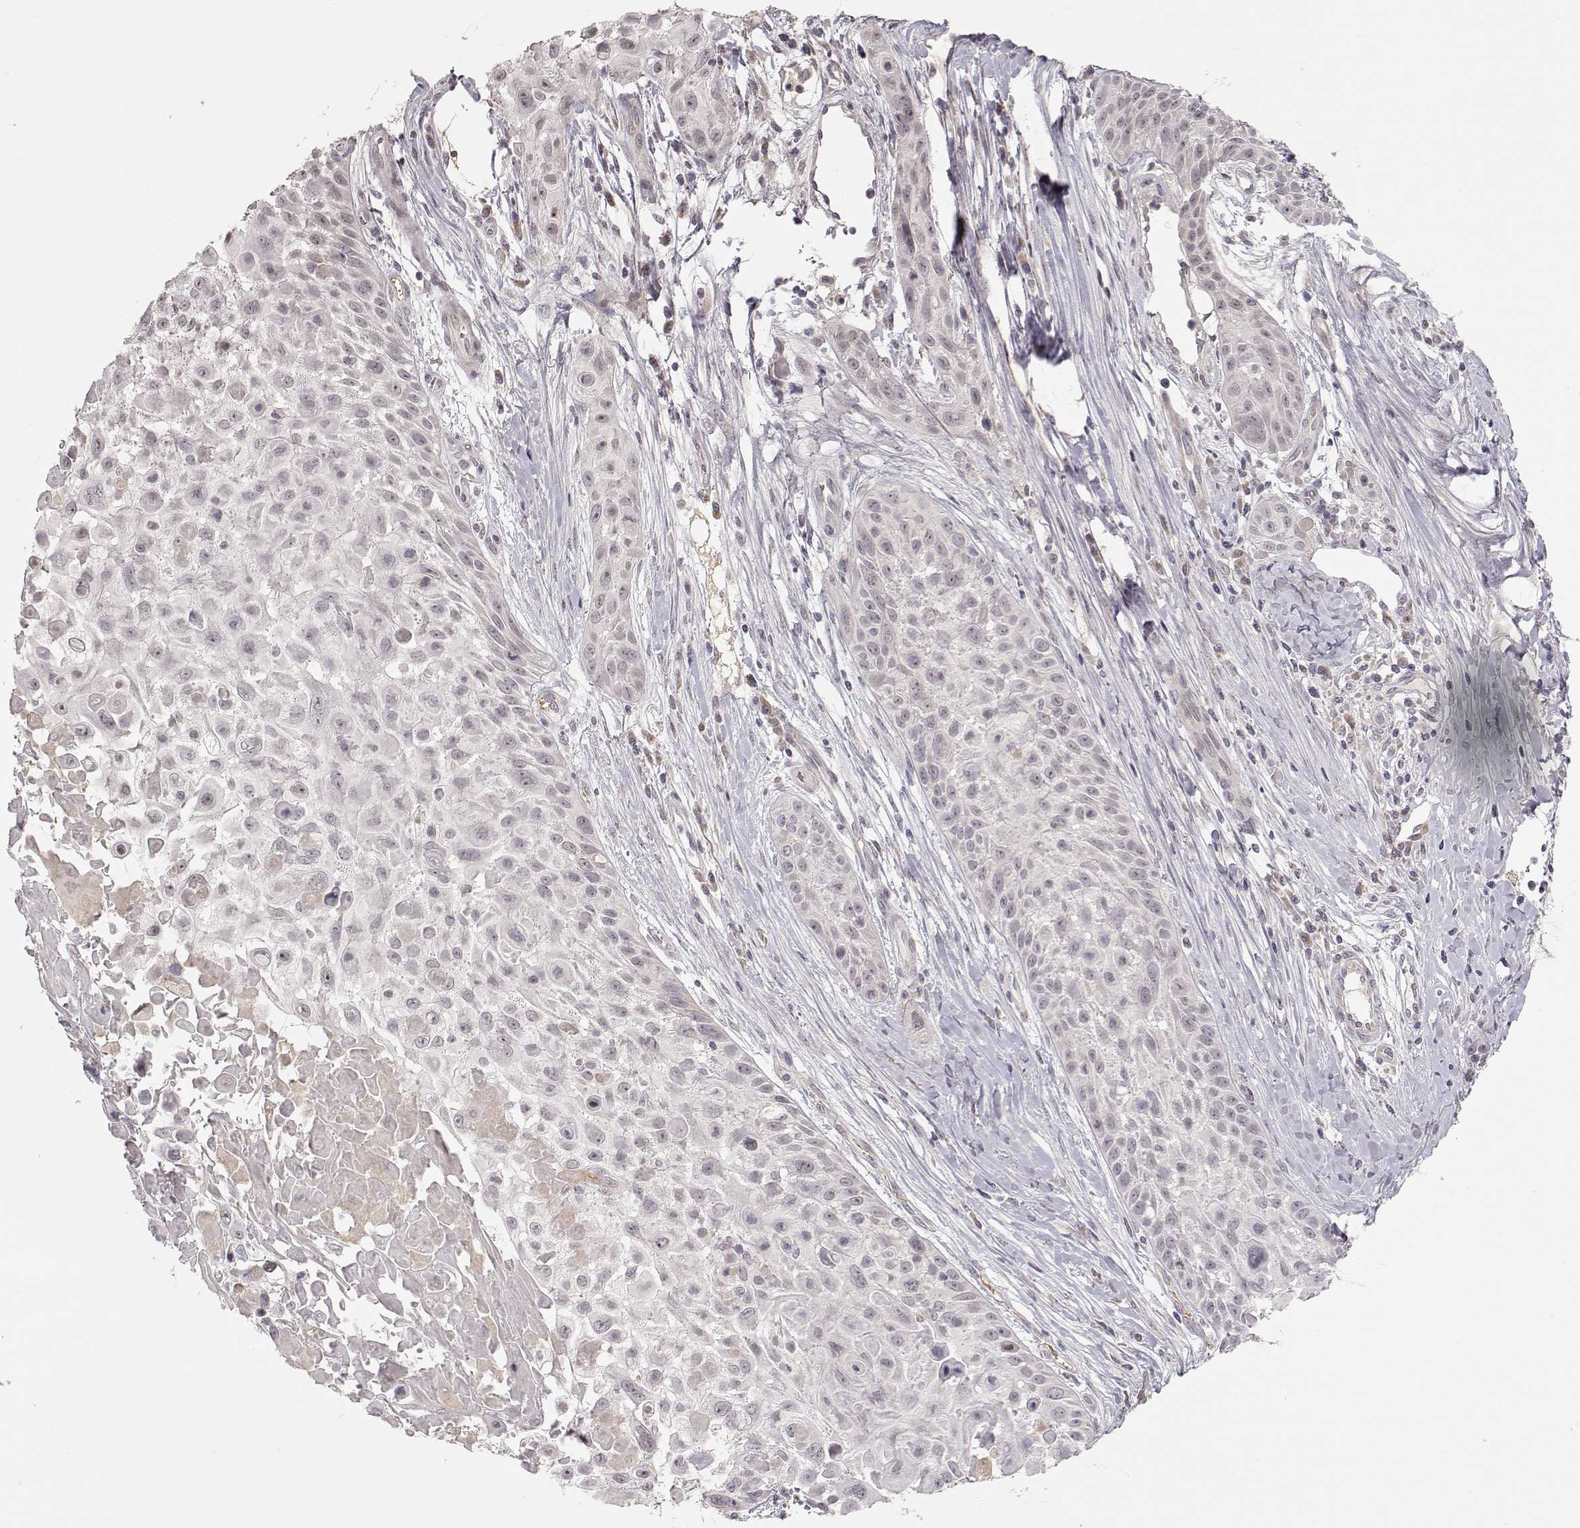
{"staining": {"intensity": "negative", "quantity": "none", "location": "none"}, "tissue": "skin cancer", "cell_type": "Tumor cells", "image_type": "cancer", "snomed": [{"axis": "morphology", "description": "Squamous cell carcinoma, NOS"}, {"axis": "topography", "description": "Skin"}, {"axis": "topography", "description": "Anal"}], "caption": "IHC micrograph of neoplastic tissue: human skin squamous cell carcinoma stained with DAB (3,3'-diaminobenzidine) displays no significant protein positivity in tumor cells. (Immunohistochemistry (ihc), brightfield microscopy, high magnification).", "gene": "PNMT", "patient": {"sex": "female", "age": 75}}